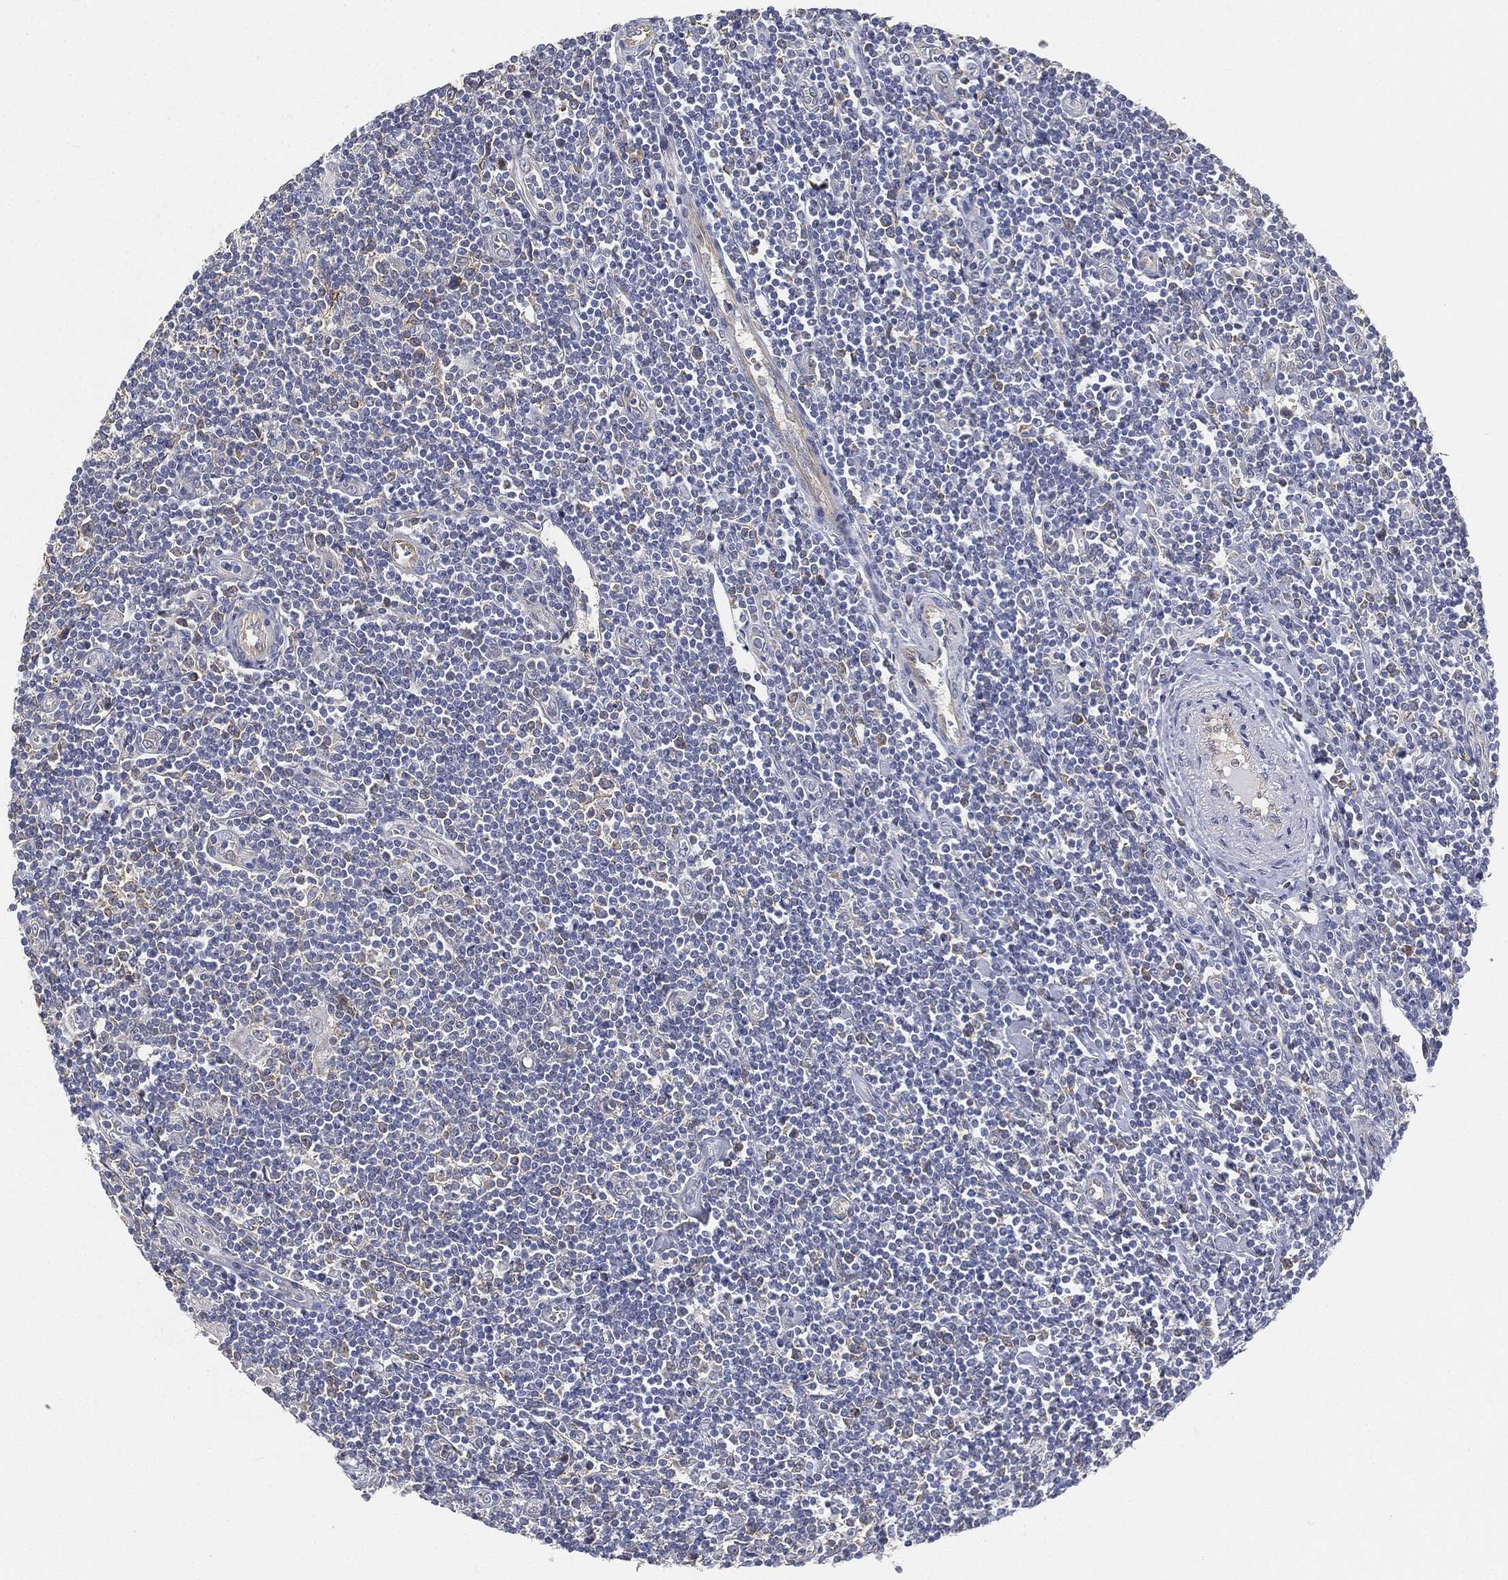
{"staining": {"intensity": "negative", "quantity": "none", "location": "none"}, "tissue": "lymphoma", "cell_type": "Tumor cells", "image_type": "cancer", "snomed": [{"axis": "morphology", "description": "Hodgkin's disease, NOS"}, {"axis": "topography", "description": "Lymph node"}], "caption": "This image is of lymphoma stained with IHC to label a protein in brown with the nuclei are counter-stained blue. There is no staining in tumor cells.", "gene": "TMEM25", "patient": {"sex": "male", "age": 40}}